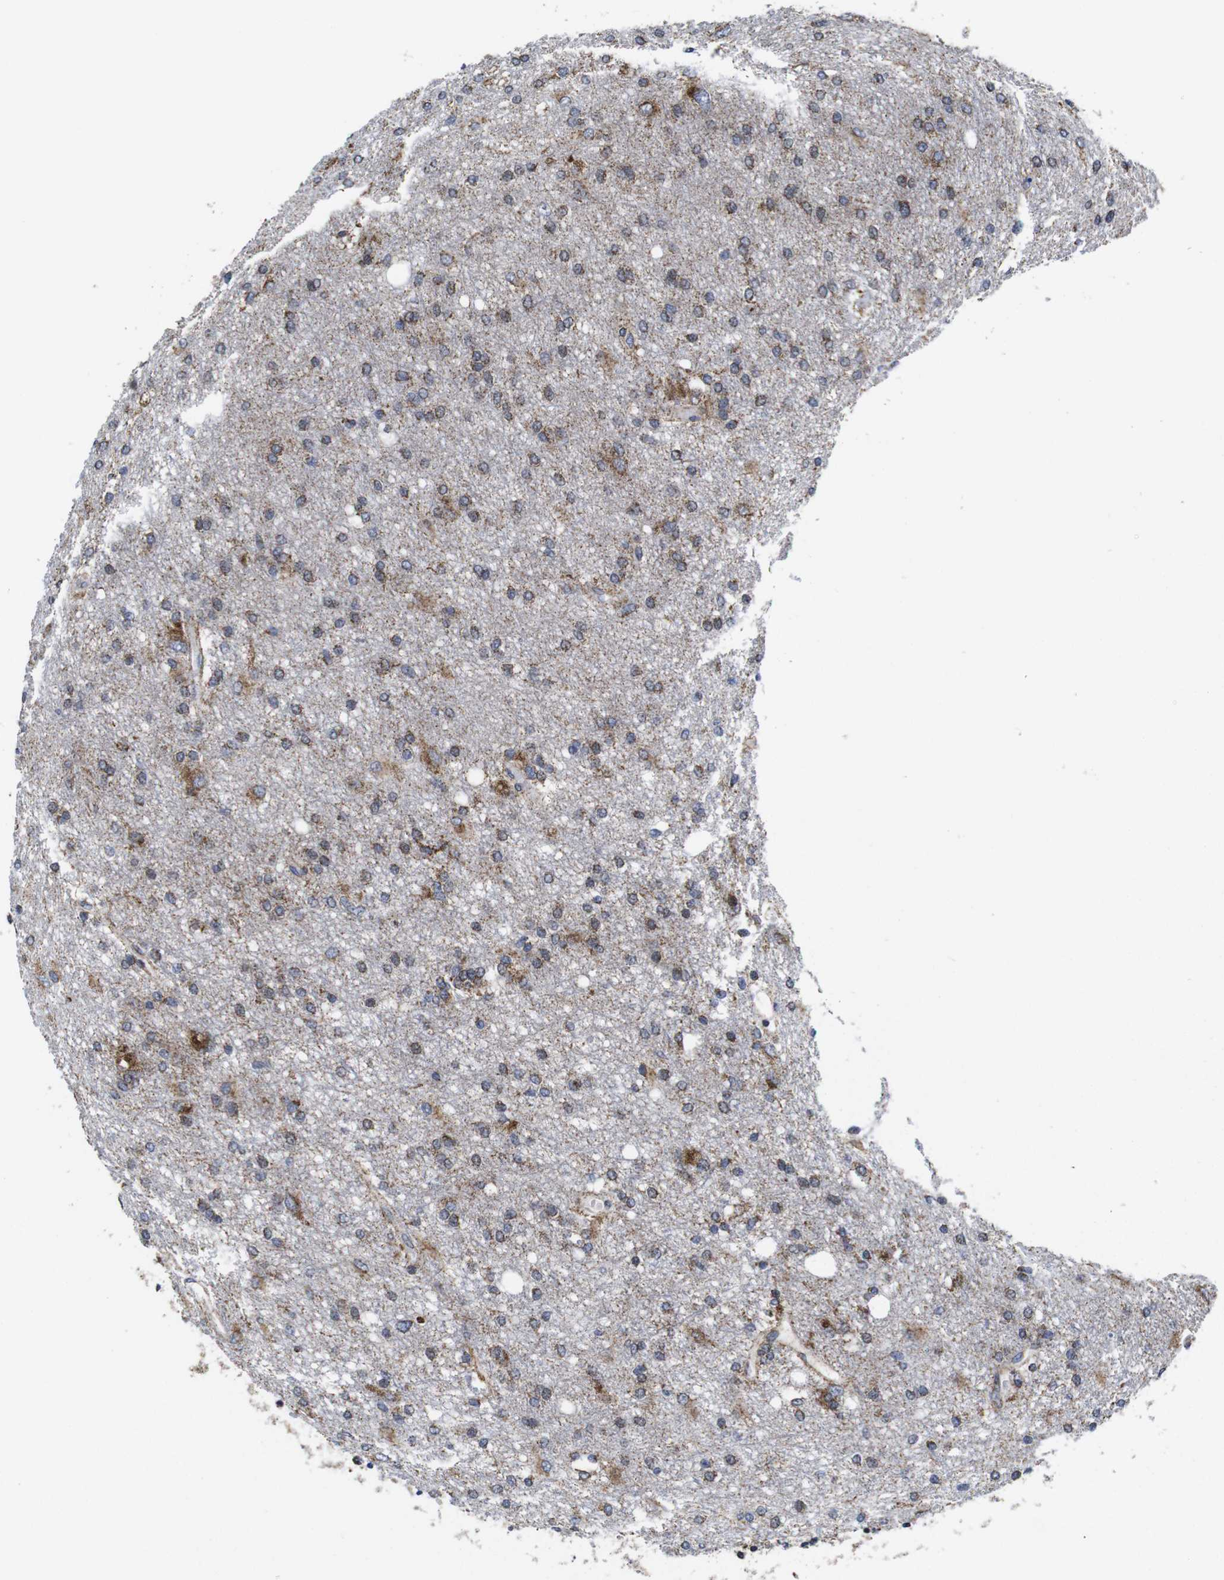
{"staining": {"intensity": "moderate", "quantity": "25%-75%", "location": "cytoplasmic/membranous"}, "tissue": "glioma", "cell_type": "Tumor cells", "image_type": "cancer", "snomed": [{"axis": "morphology", "description": "Glioma, malignant, High grade"}, {"axis": "topography", "description": "Brain"}], "caption": "Protein staining displays moderate cytoplasmic/membranous expression in about 25%-75% of tumor cells in malignant glioma (high-grade). (IHC, brightfield microscopy, high magnification).", "gene": "C17orf80", "patient": {"sex": "female", "age": 59}}